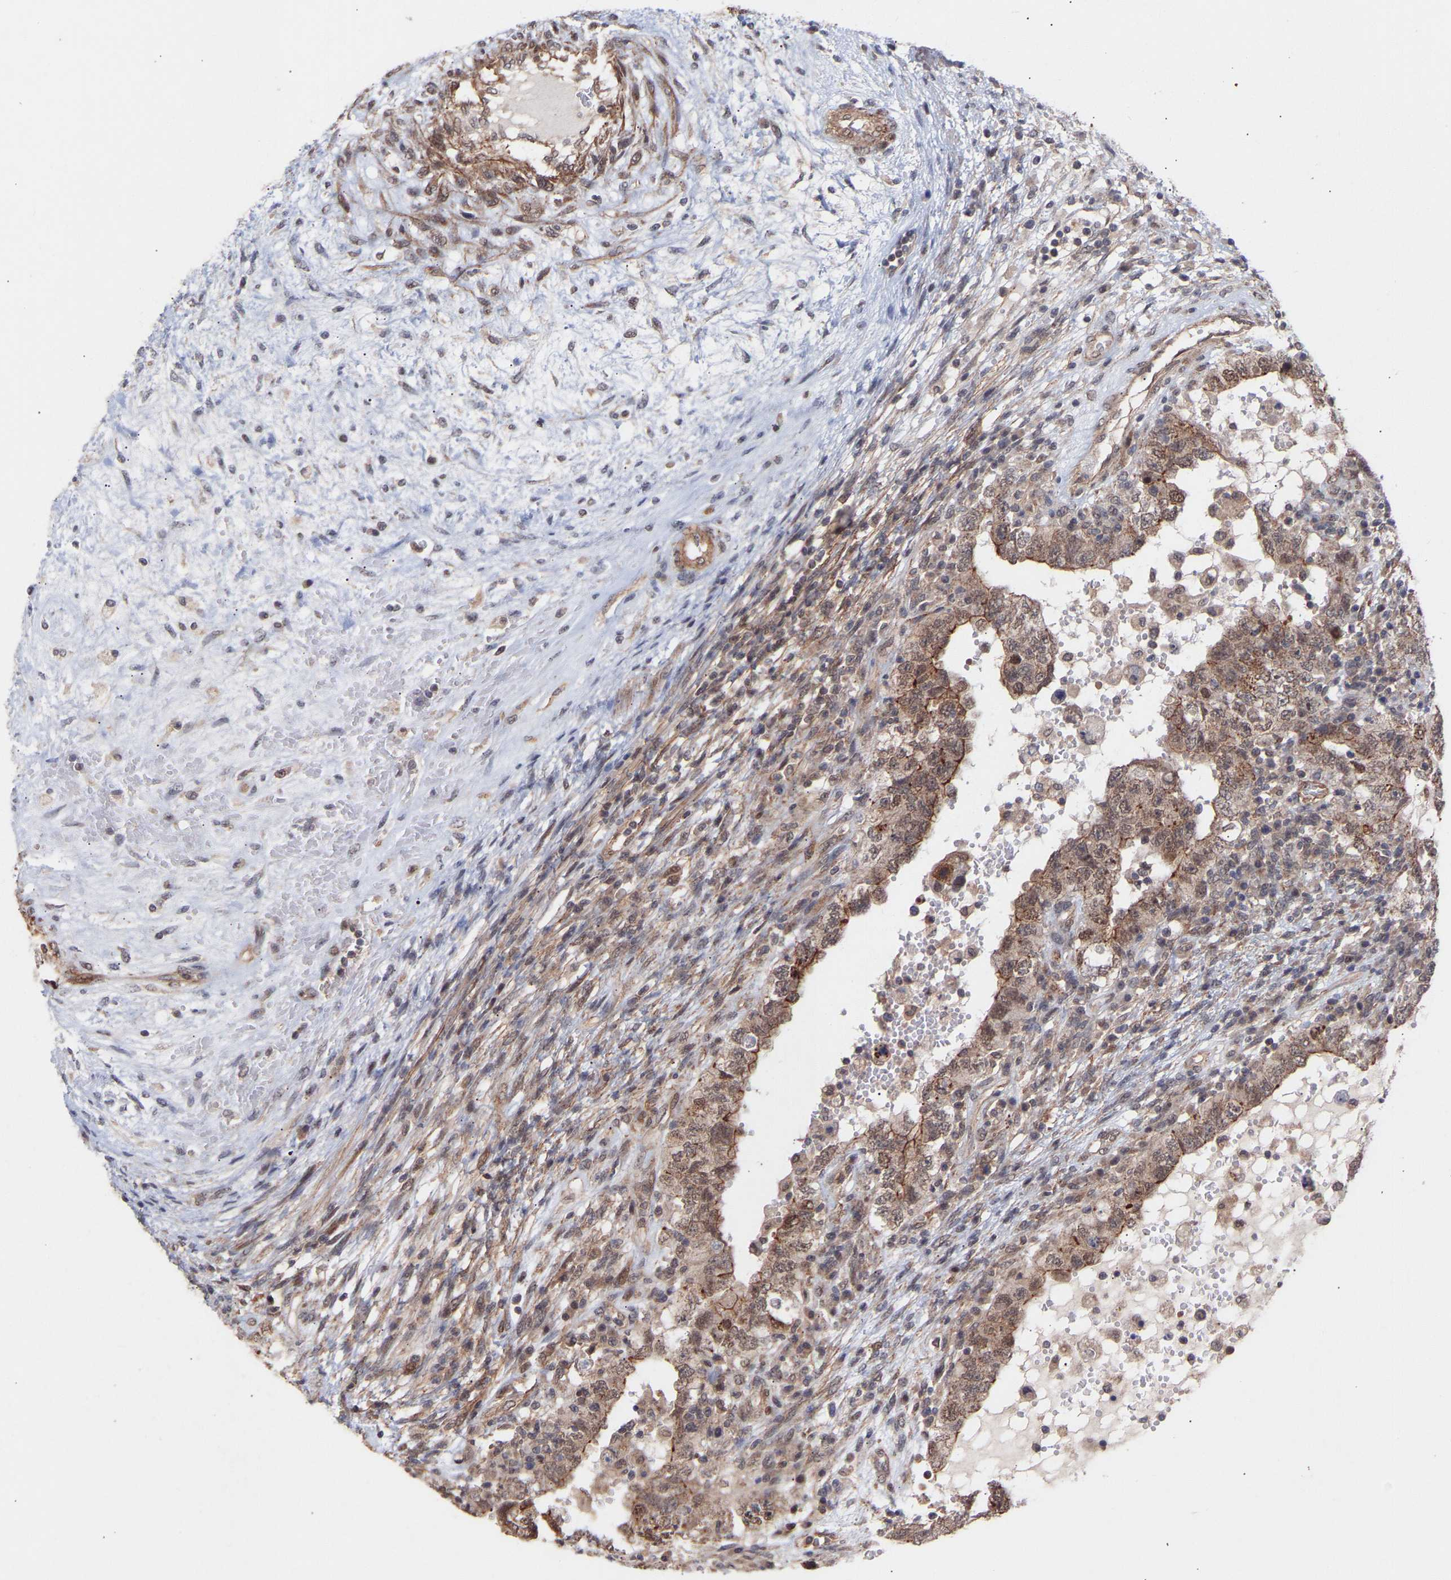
{"staining": {"intensity": "moderate", "quantity": ">75%", "location": "cytoplasmic/membranous,nuclear"}, "tissue": "testis cancer", "cell_type": "Tumor cells", "image_type": "cancer", "snomed": [{"axis": "morphology", "description": "Carcinoma, Embryonal, NOS"}, {"axis": "topography", "description": "Testis"}], "caption": "Moderate cytoplasmic/membranous and nuclear expression is identified in approximately >75% of tumor cells in testis cancer (embryonal carcinoma).", "gene": "PDLIM5", "patient": {"sex": "male", "age": 26}}